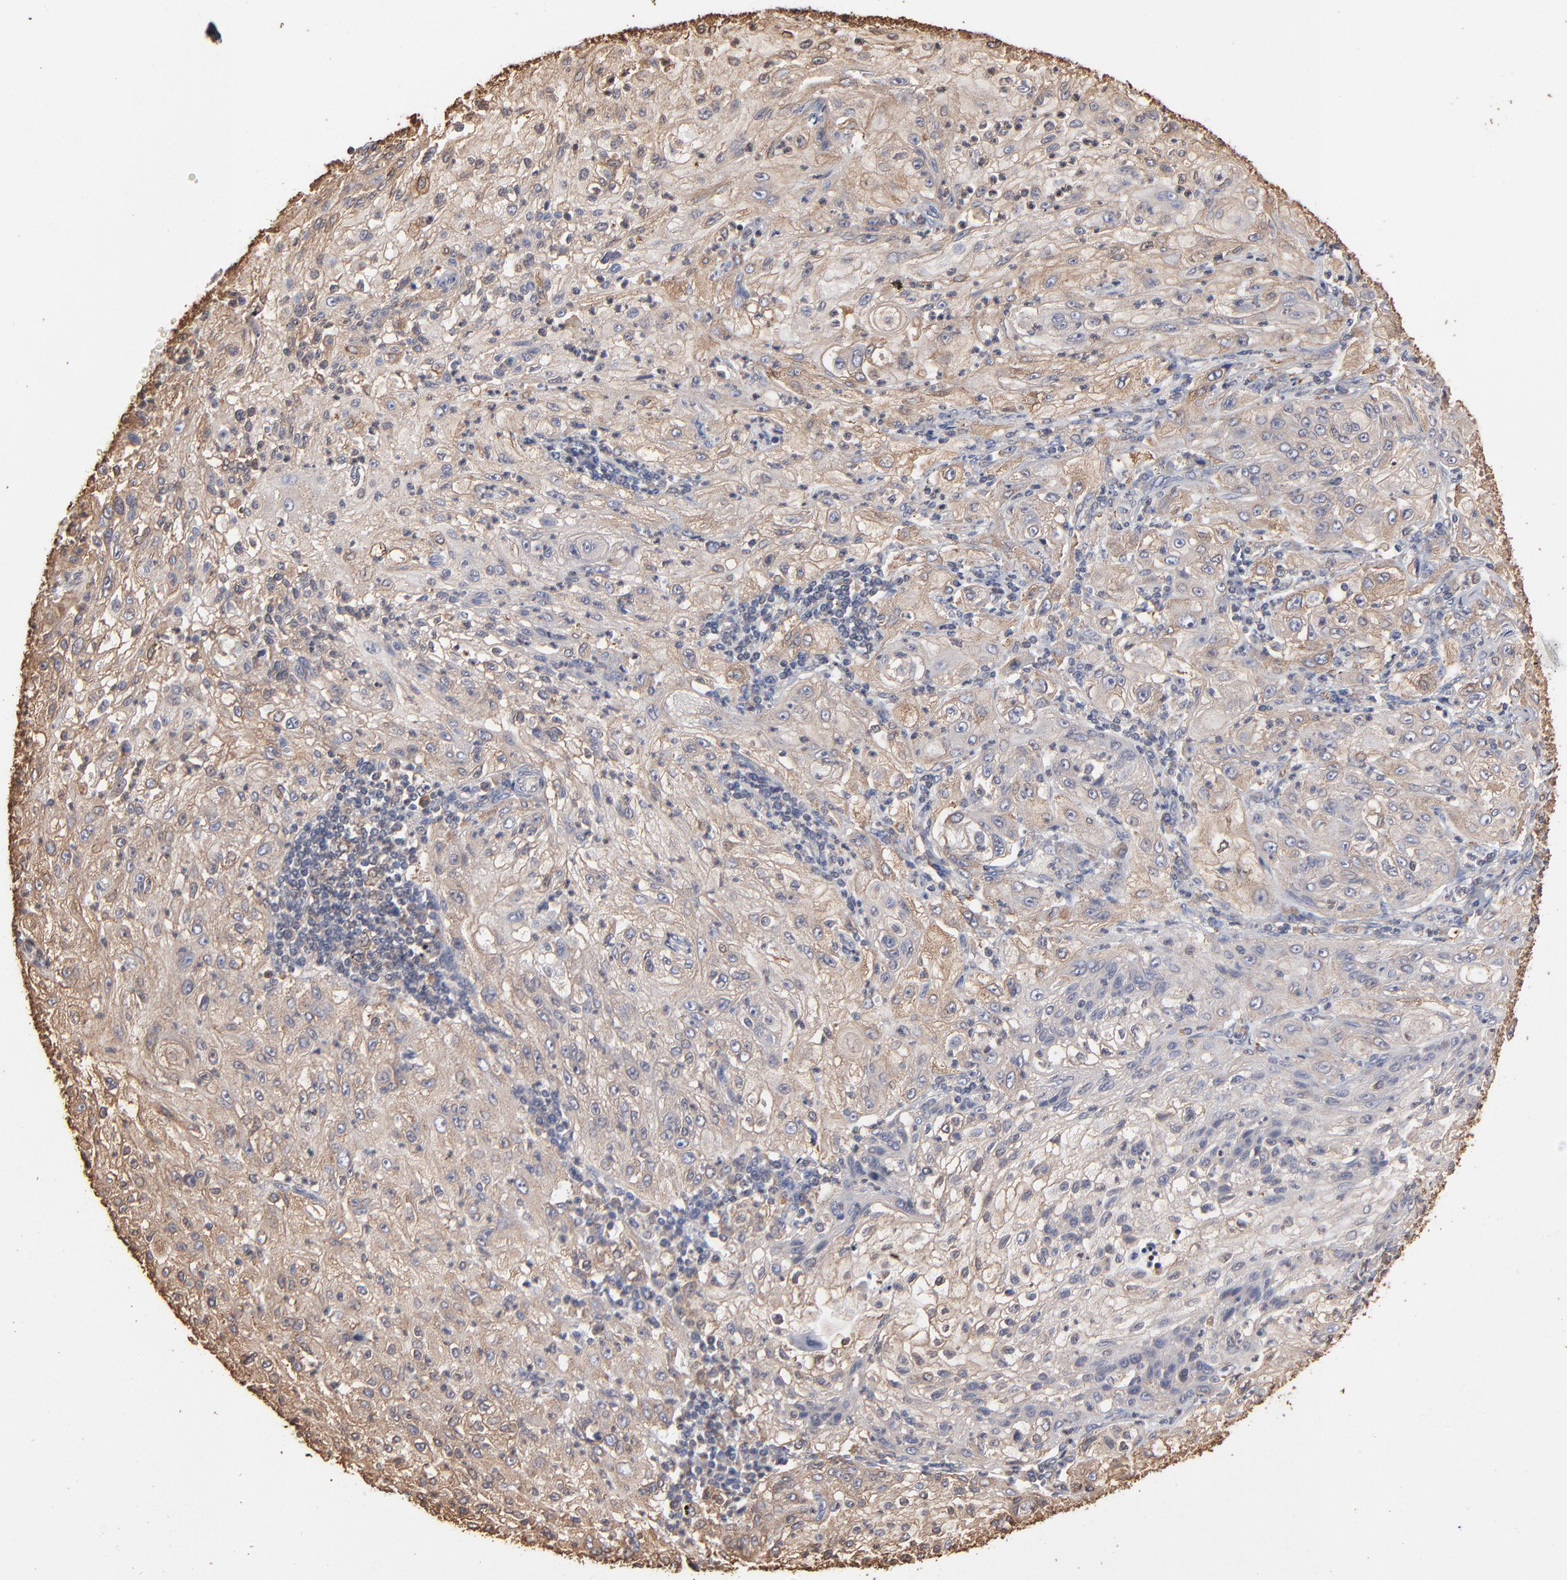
{"staining": {"intensity": "weak", "quantity": ">75%", "location": "cytoplasmic/membranous"}, "tissue": "lung cancer", "cell_type": "Tumor cells", "image_type": "cancer", "snomed": [{"axis": "morphology", "description": "Inflammation, NOS"}, {"axis": "morphology", "description": "Squamous cell carcinoma, NOS"}, {"axis": "topography", "description": "Lymph node"}, {"axis": "topography", "description": "Soft tissue"}, {"axis": "topography", "description": "Lung"}], "caption": "DAB (3,3'-diaminobenzidine) immunohistochemical staining of lung squamous cell carcinoma exhibits weak cytoplasmic/membranous protein expression in approximately >75% of tumor cells.", "gene": "PDIA3", "patient": {"sex": "male", "age": 66}}